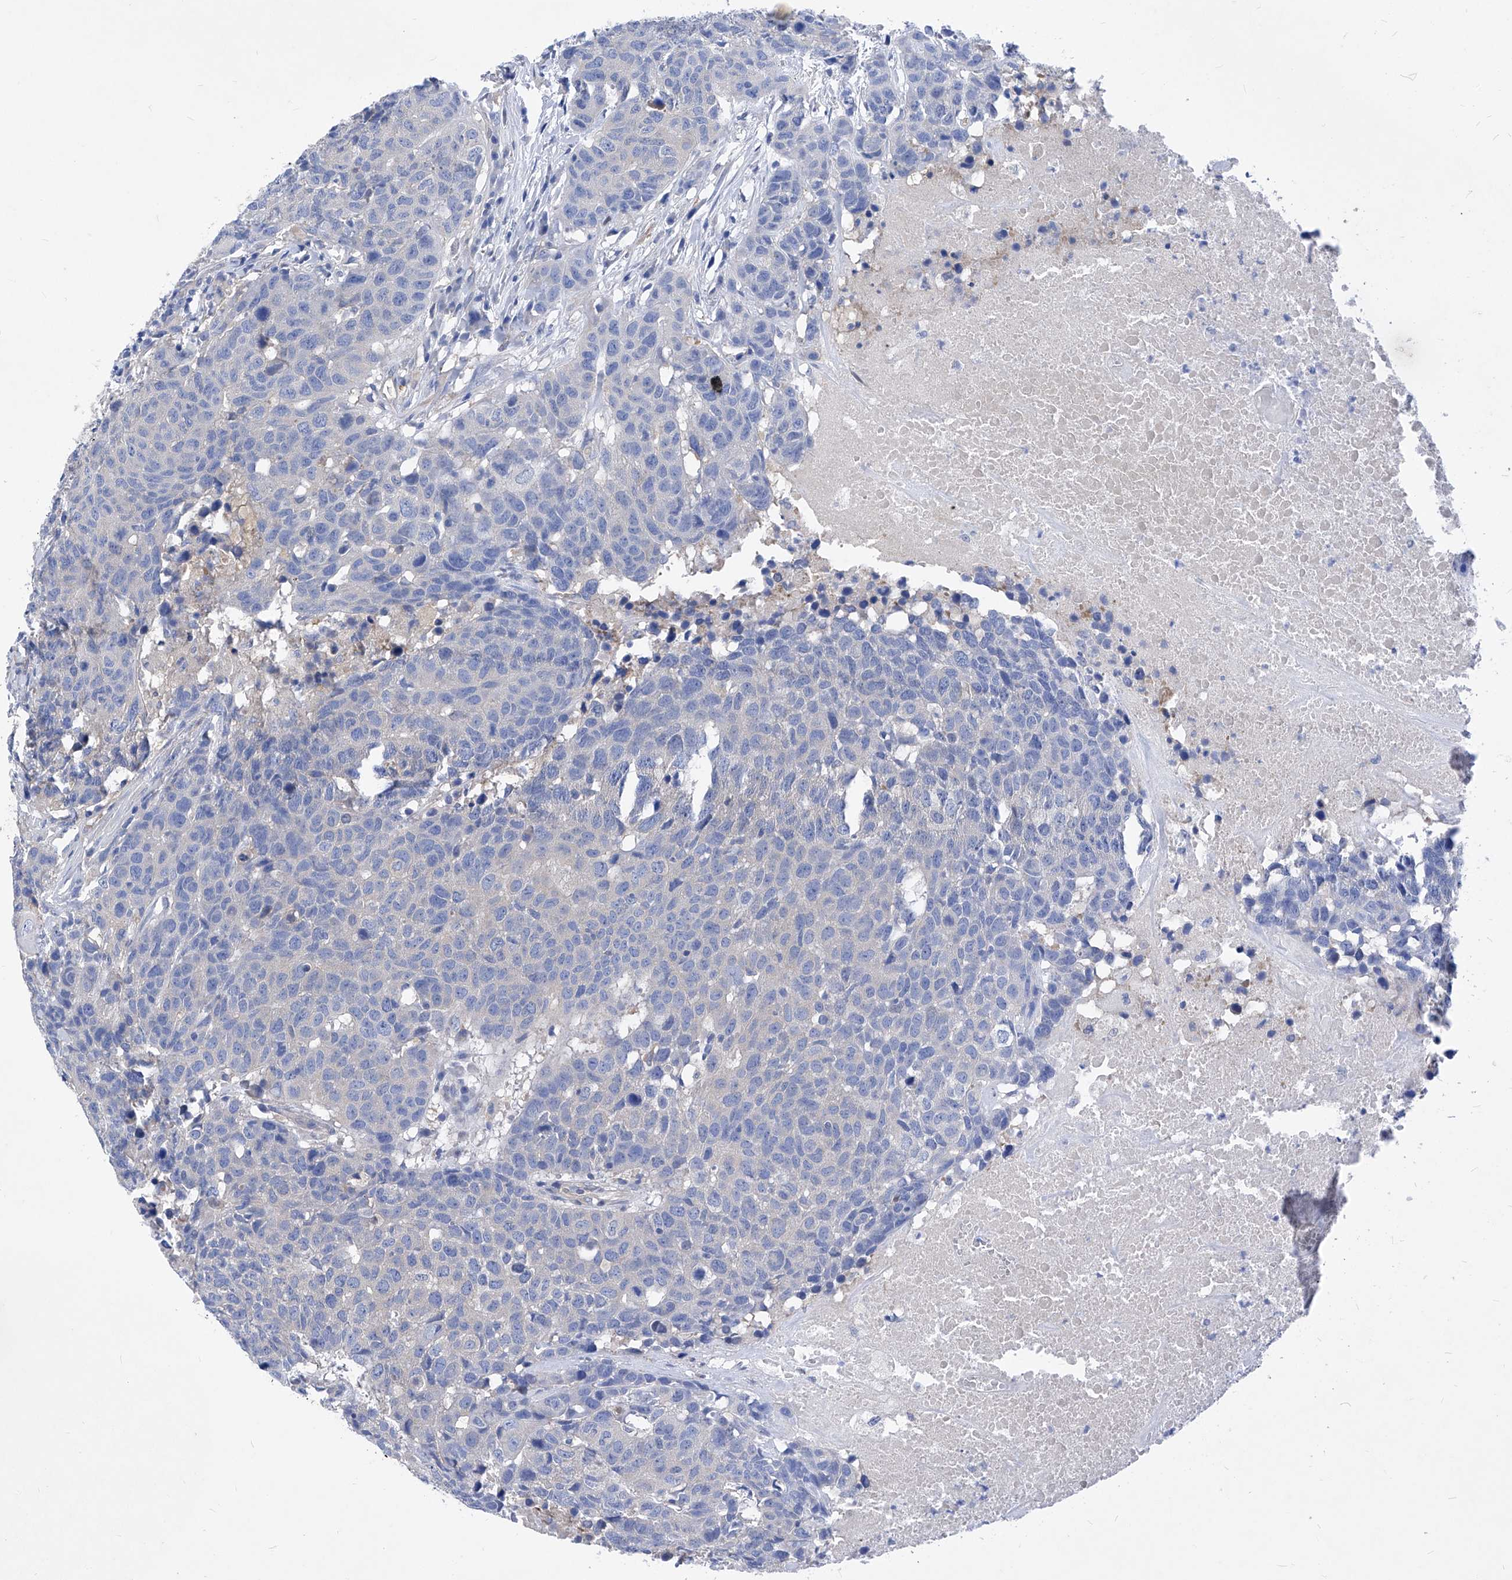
{"staining": {"intensity": "negative", "quantity": "none", "location": "none"}, "tissue": "head and neck cancer", "cell_type": "Tumor cells", "image_type": "cancer", "snomed": [{"axis": "morphology", "description": "Squamous cell carcinoma, NOS"}, {"axis": "topography", "description": "Head-Neck"}], "caption": "Human head and neck cancer stained for a protein using immunohistochemistry displays no positivity in tumor cells.", "gene": "XPNPEP1", "patient": {"sex": "male", "age": 66}}